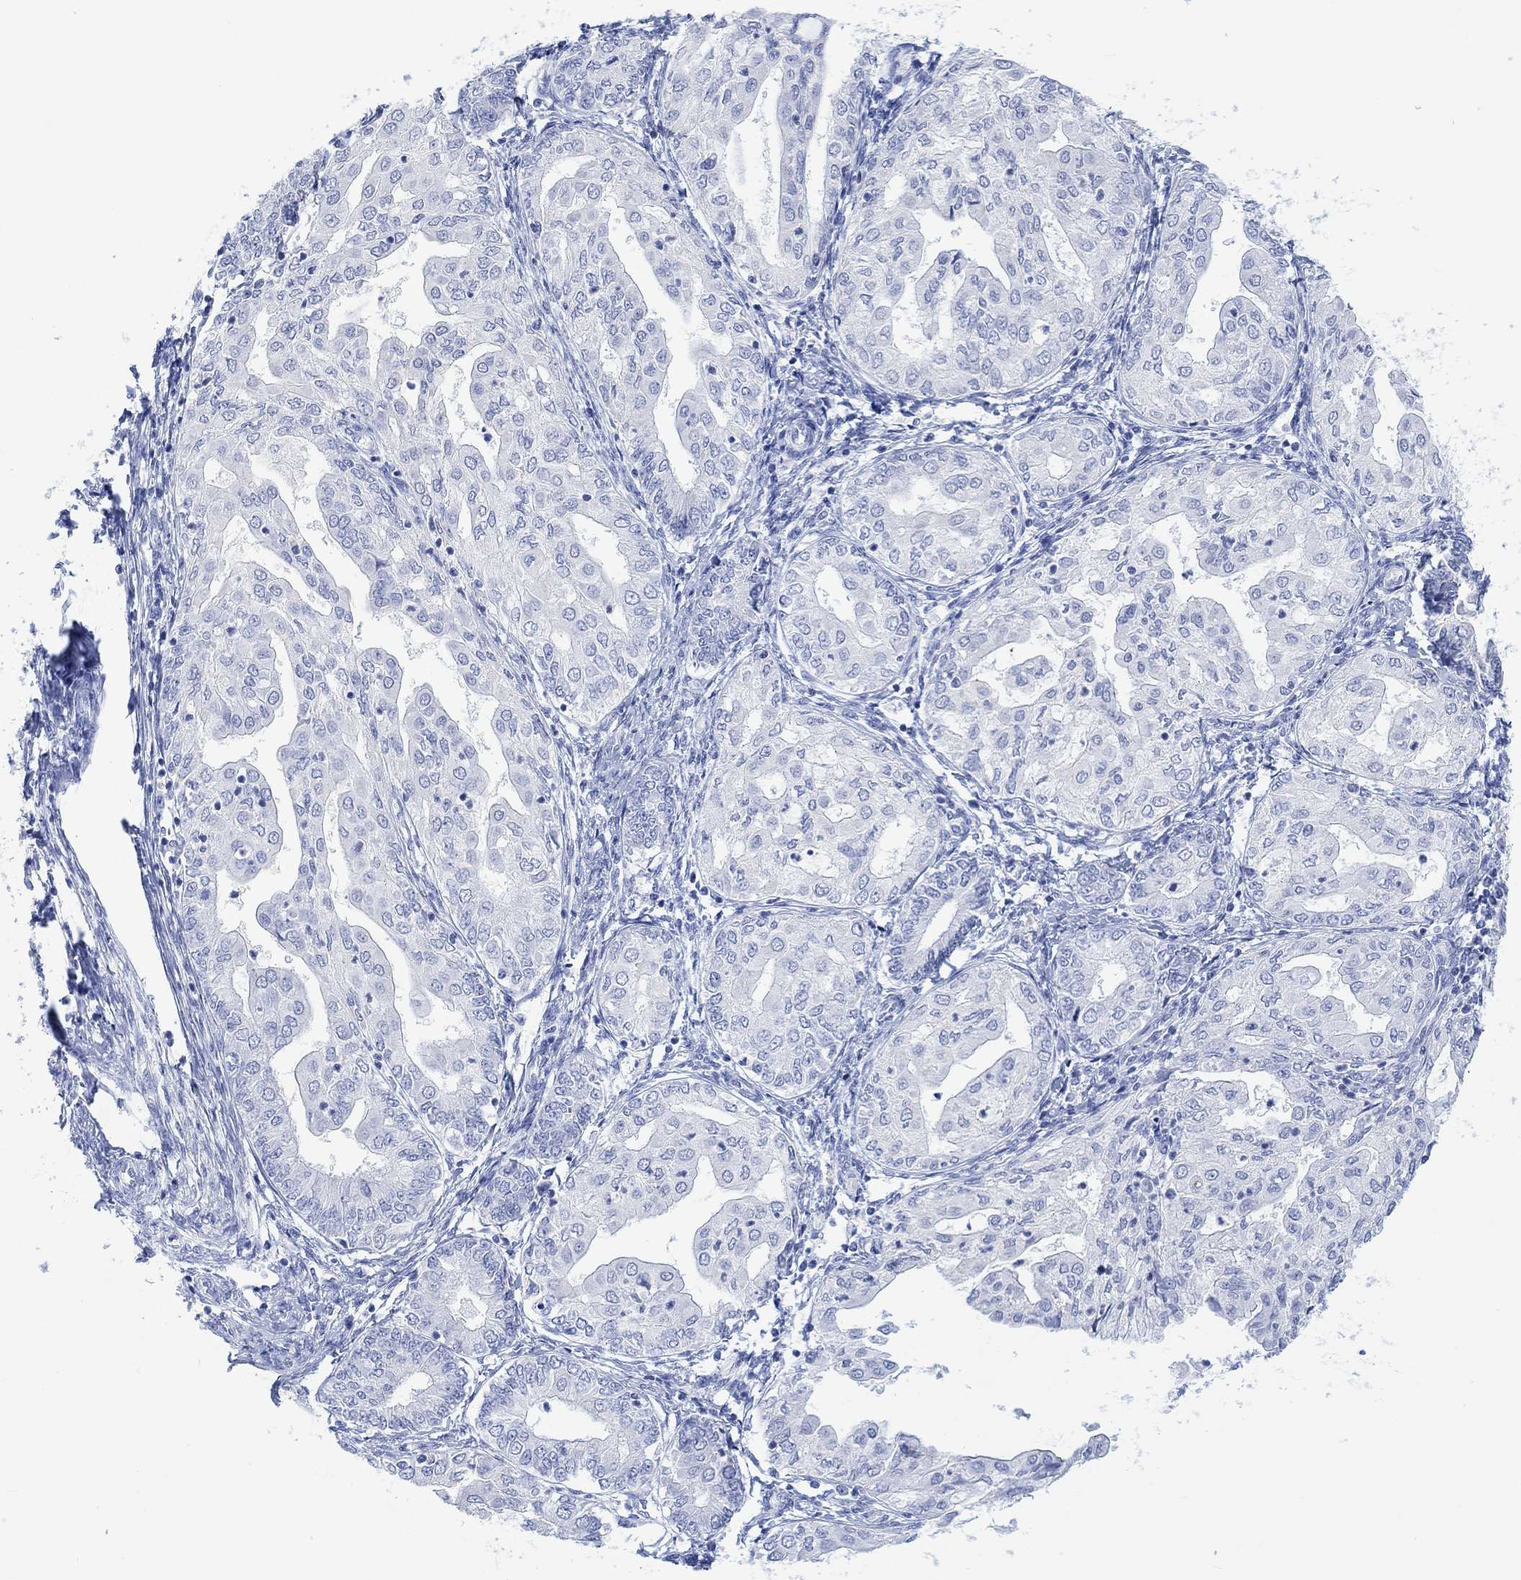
{"staining": {"intensity": "negative", "quantity": "none", "location": "none"}, "tissue": "endometrial cancer", "cell_type": "Tumor cells", "image_type": "cancer", "snomed": [{"axis": "morphology", "description": "Adenocarcinoma, NOS"}, {"axis": "topography", "description": "Endometrium"}], "caption": "There is no significant positivity in tumor cells of endometrial cancer (adenocarcinoma).", "gene": "CALCA", "patient": {"sex": "female", "age": 68}}